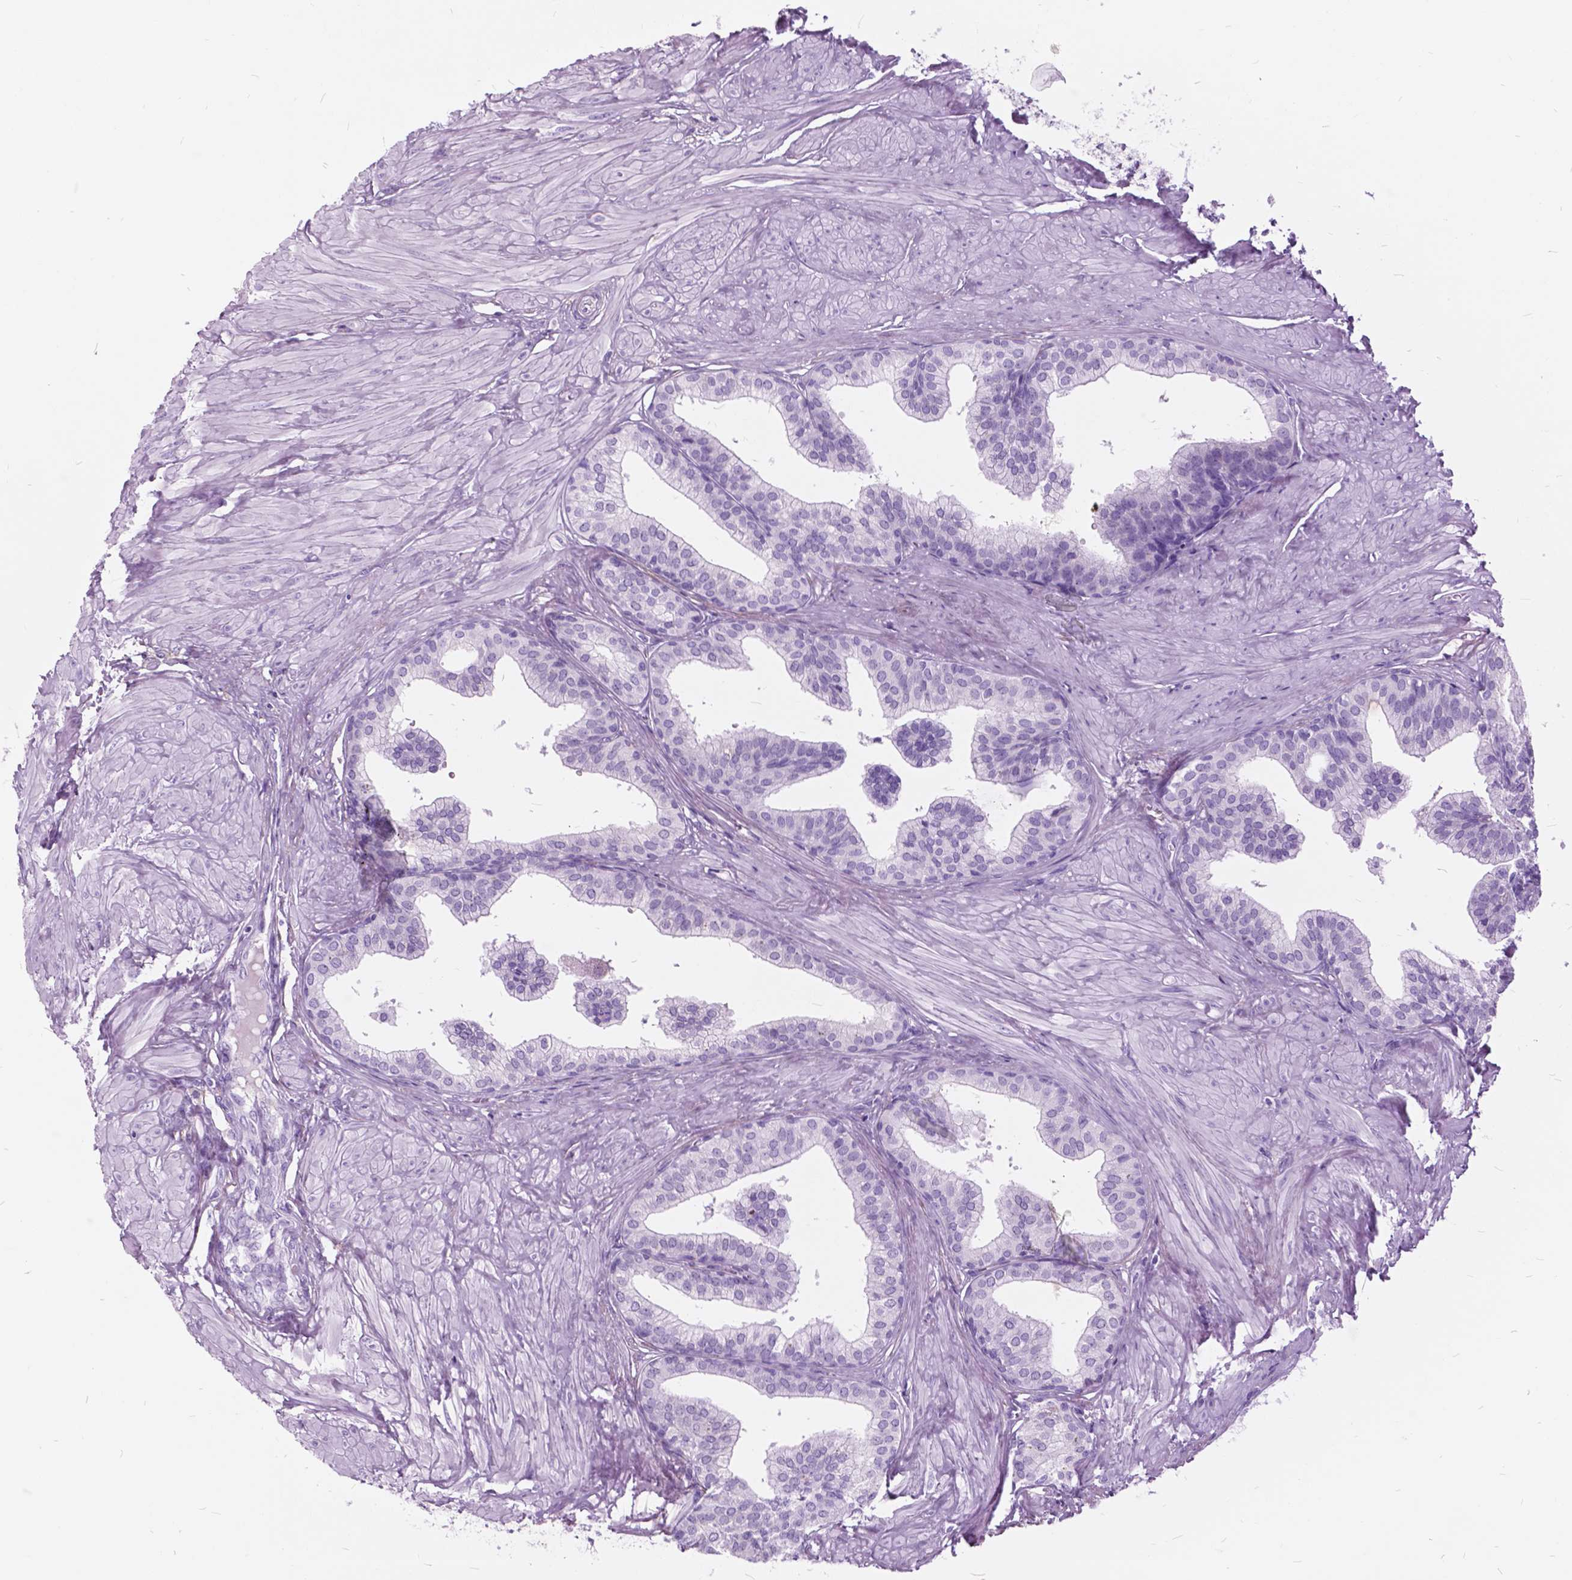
{"staining": {"intensity": "negative", "quantity": "none", "location": "none"}, "tissue": "prostate", "cell_type": "Glandular cells", "image_type": "normal", "snomed": [{"axis": "morphology", "description": "Normal tissue, NOS"}, {"axis": "topography", "description": "Prostate"}, {"axis": "topography", "description": "Peripheral nerve tissue"}], "caption": "Glandular cells show no significant expression in benign prostate. Brightfield microscopy of IHC stained with DAB (brown) and hematoxylin (blue), captured at high magnification.", "gene": "GDF9", "patient": {"sex": "male", "age": 55}}